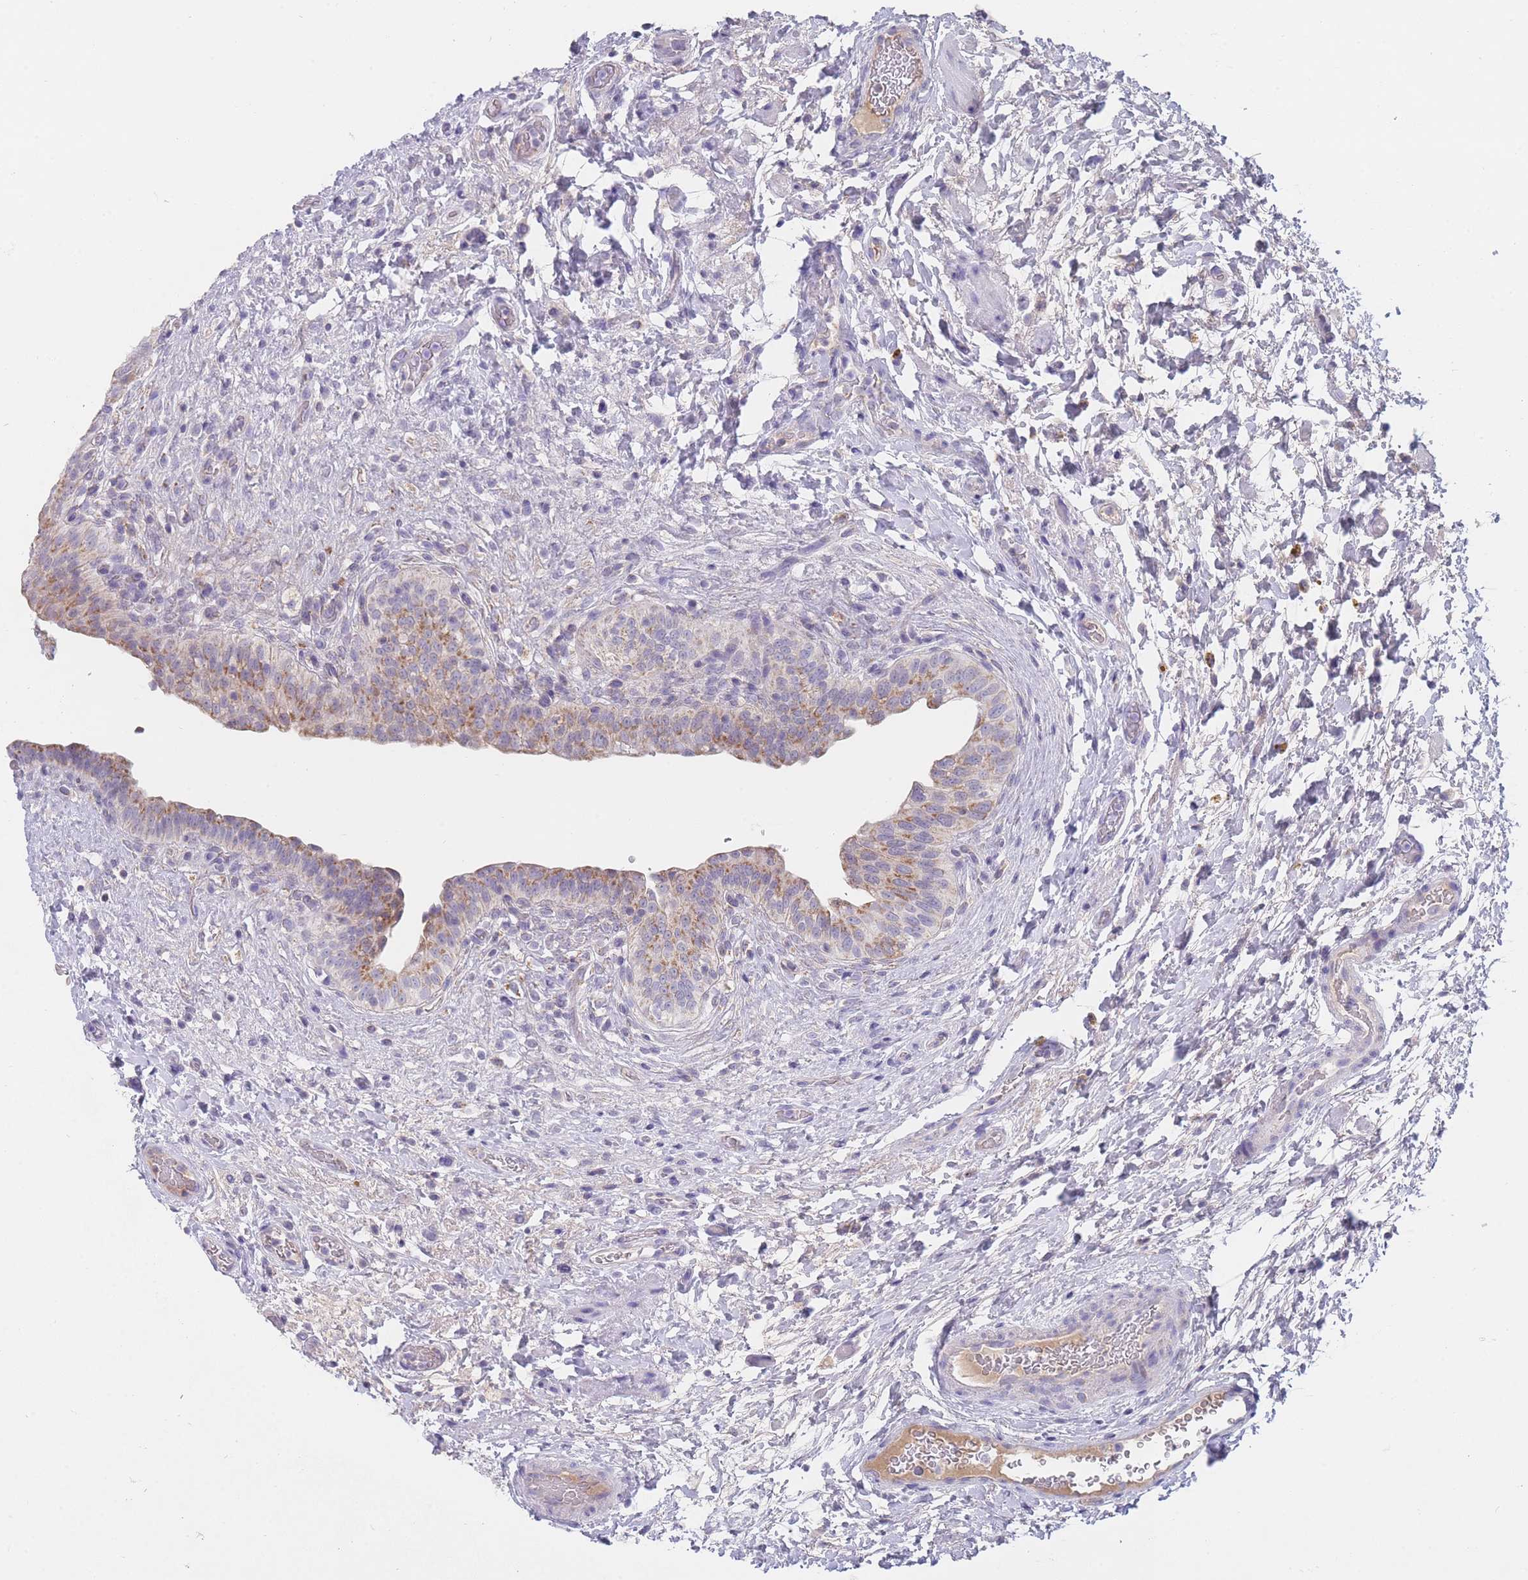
{"staining": {"intensity": "moderate", "quantity": ">75%", "location": "cytoplasmic/membranous"}, "tissue": "urinary bladder", "cell_type": "Urothelial cells", "image_type": "normal", "snomed": [{"axis": "morphology", "description": "Normal tissue, NOS"}, {"axis": "topography", "description": "Urinary bladder"}], "caption": "Immunohistochemical staining of benign human urinary bladder shows medium levels of moderate cytoplasmic/membranous expression in about >75% of urothelial cells. (IHC, brightfield microscopy, high magnification).", "gene": "MRPS14", "patient": {"sex": "male", "age": 69}}